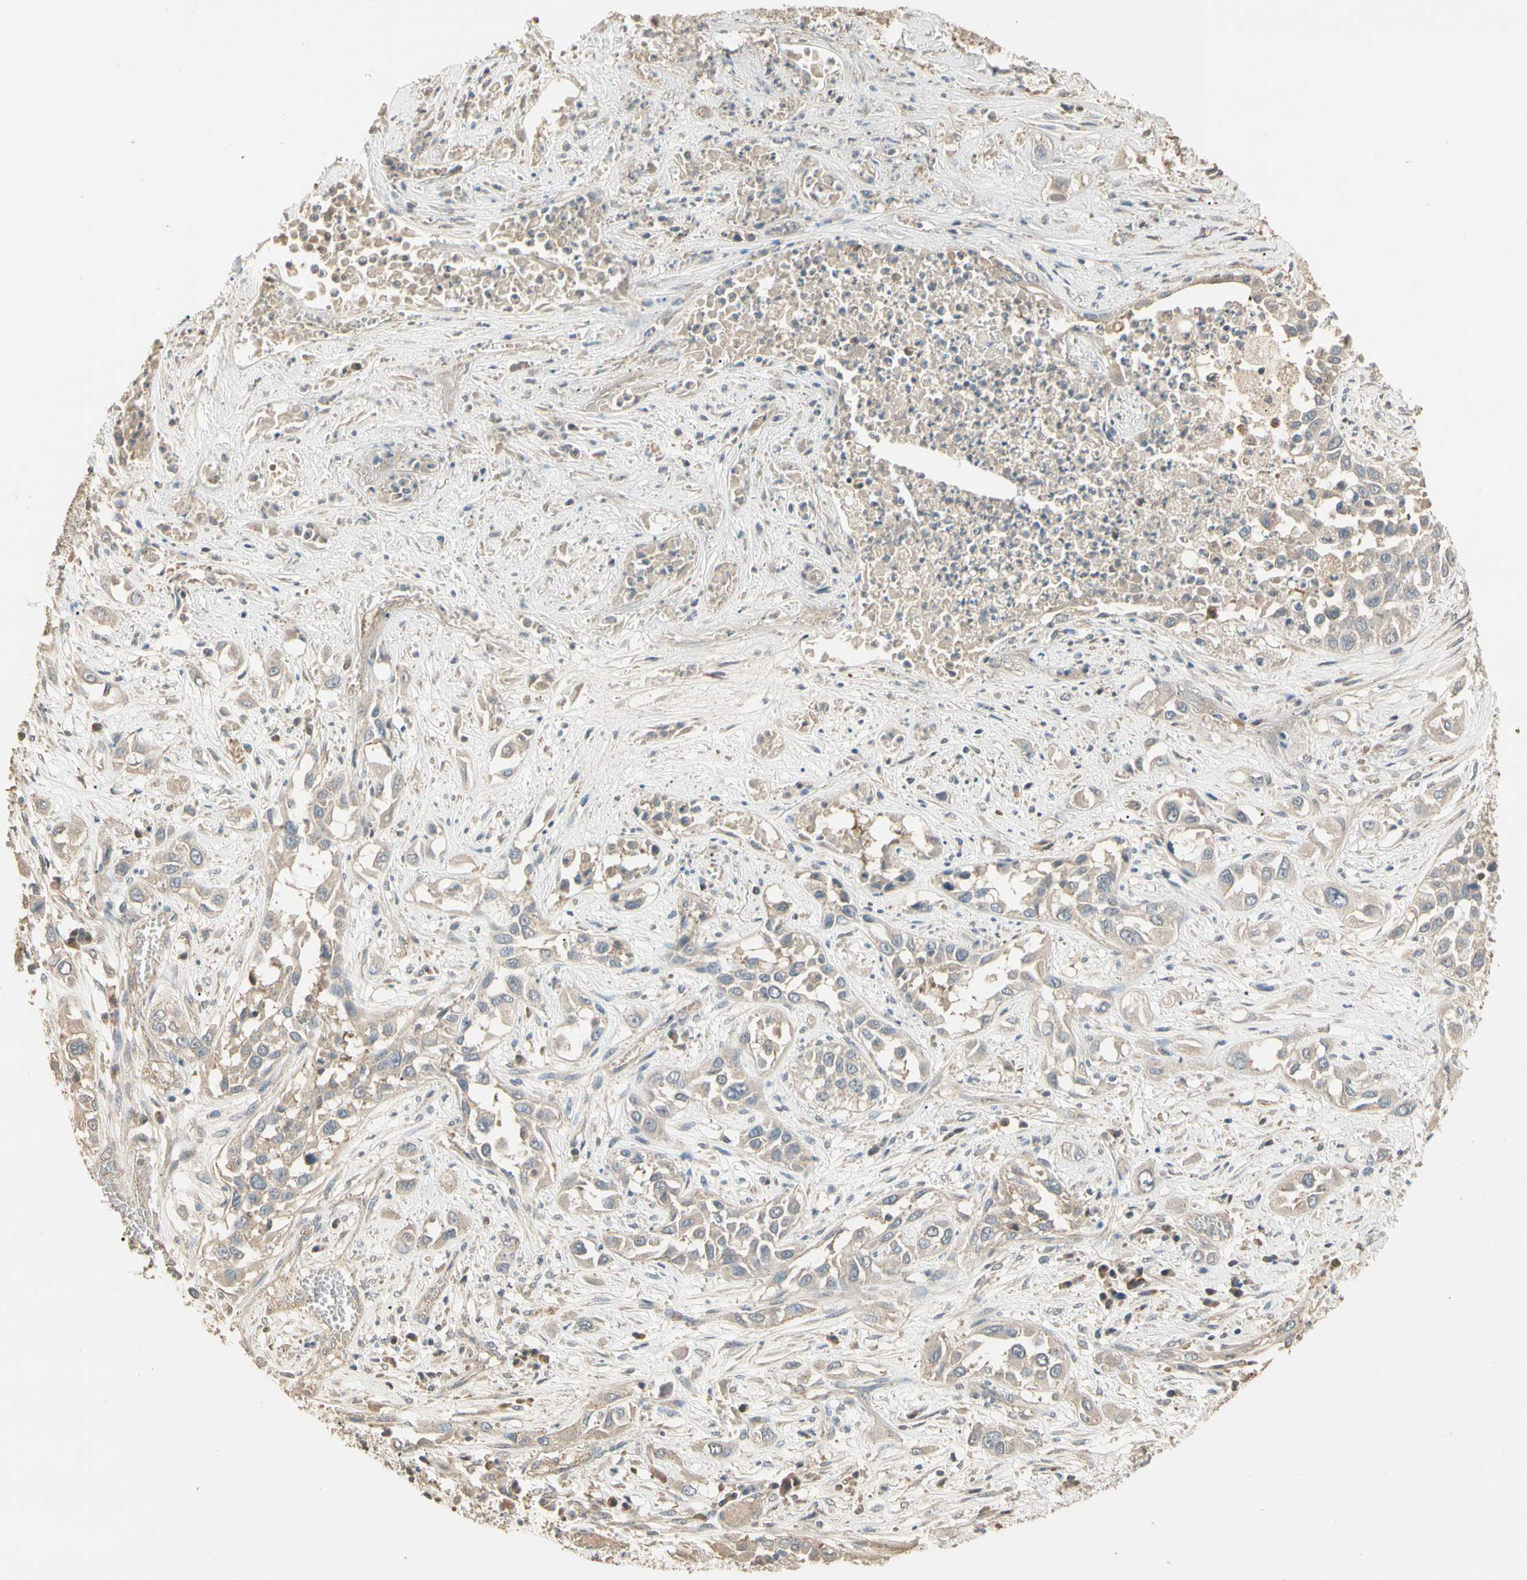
{"staining": {"intensity": "weak", "quantity": ">75%", "location": "cytoplasmic/membranous"}, "tissue": "lung cancer", "cell_type": "Tumor cells", "image_type": "cancer", "snomed": [{"axis": "morphology", "description": "Squamous cell carcinoma, NOS"}, {"axis": "topography", "description": "Lung"}], "caption": "Immunohistochemistry (IHC) histopathology image of neoplastic tissue: lung cancer (squamous cell carcinoma) stained using IHC demonstrates low levels of weak protein expression localized specifically in the cytoplasmic/membranous of tumor cells, appearing as a cytoplasmic/membranous brown color.", "gene": "CDH6", "patient": {"sex": "male", "age": 71}}